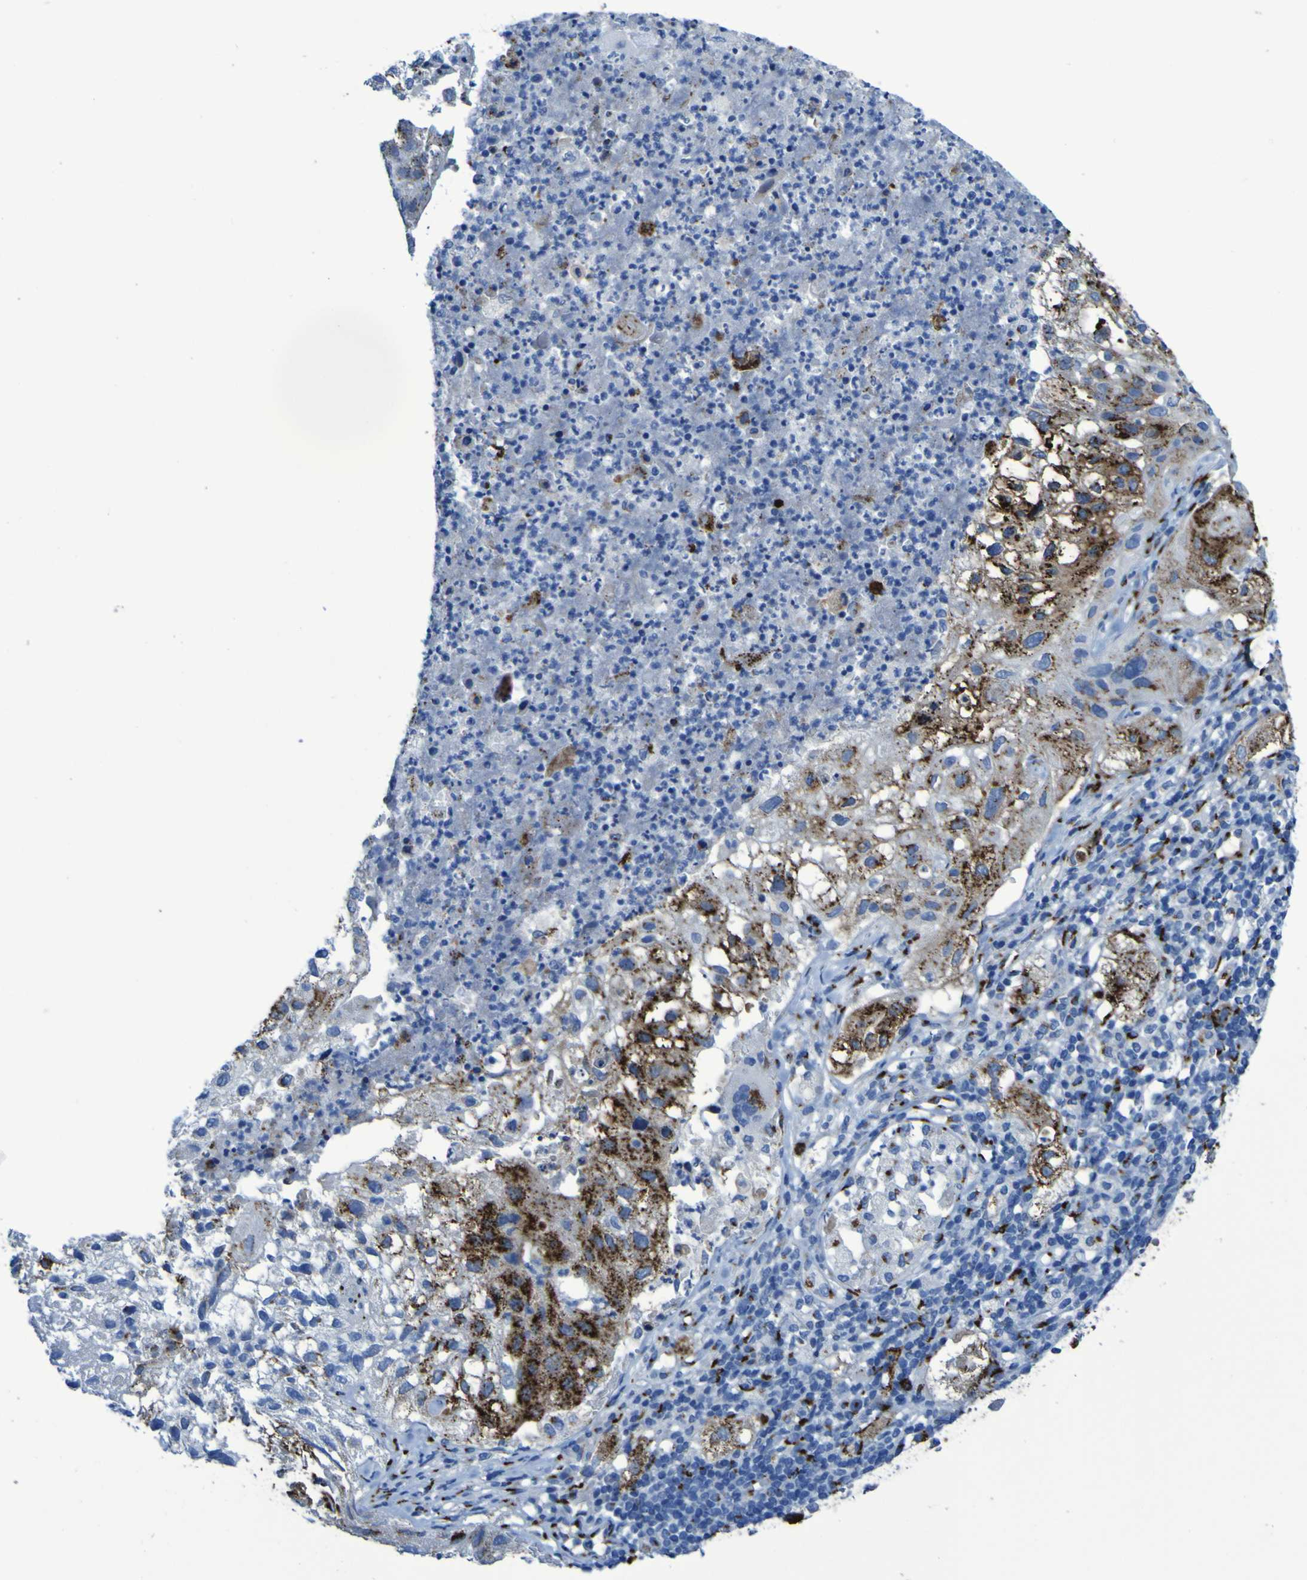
{"staining": {"intensity": "strong", "quantity": "25%-75%", "location": "cytoplasmic/membranous"}, "tissue": "lung cancer", "cell_type": "Tumor cells", "image_type": "cancer", "snomed": [{"axis": "morphology", "description": "Inflammation, NOS"}, {"axis": "morphology", "description": "Squamous cell carcinoma, NOS"}, {"axis": "topography", "description": "Lymph node"}, {"axis": "topography", "description": "Soft tissue"}, {"axis": "topography", "description": "Lung"}], "caption": "Lung cancer was stained to show a protein in brown. There is high levels of strong cytoplasmic/membranous staining in approximately 25%-75% of tumor cells.", "gene": "GOLM1", "patient": {"sex": "male", "age": 66}}